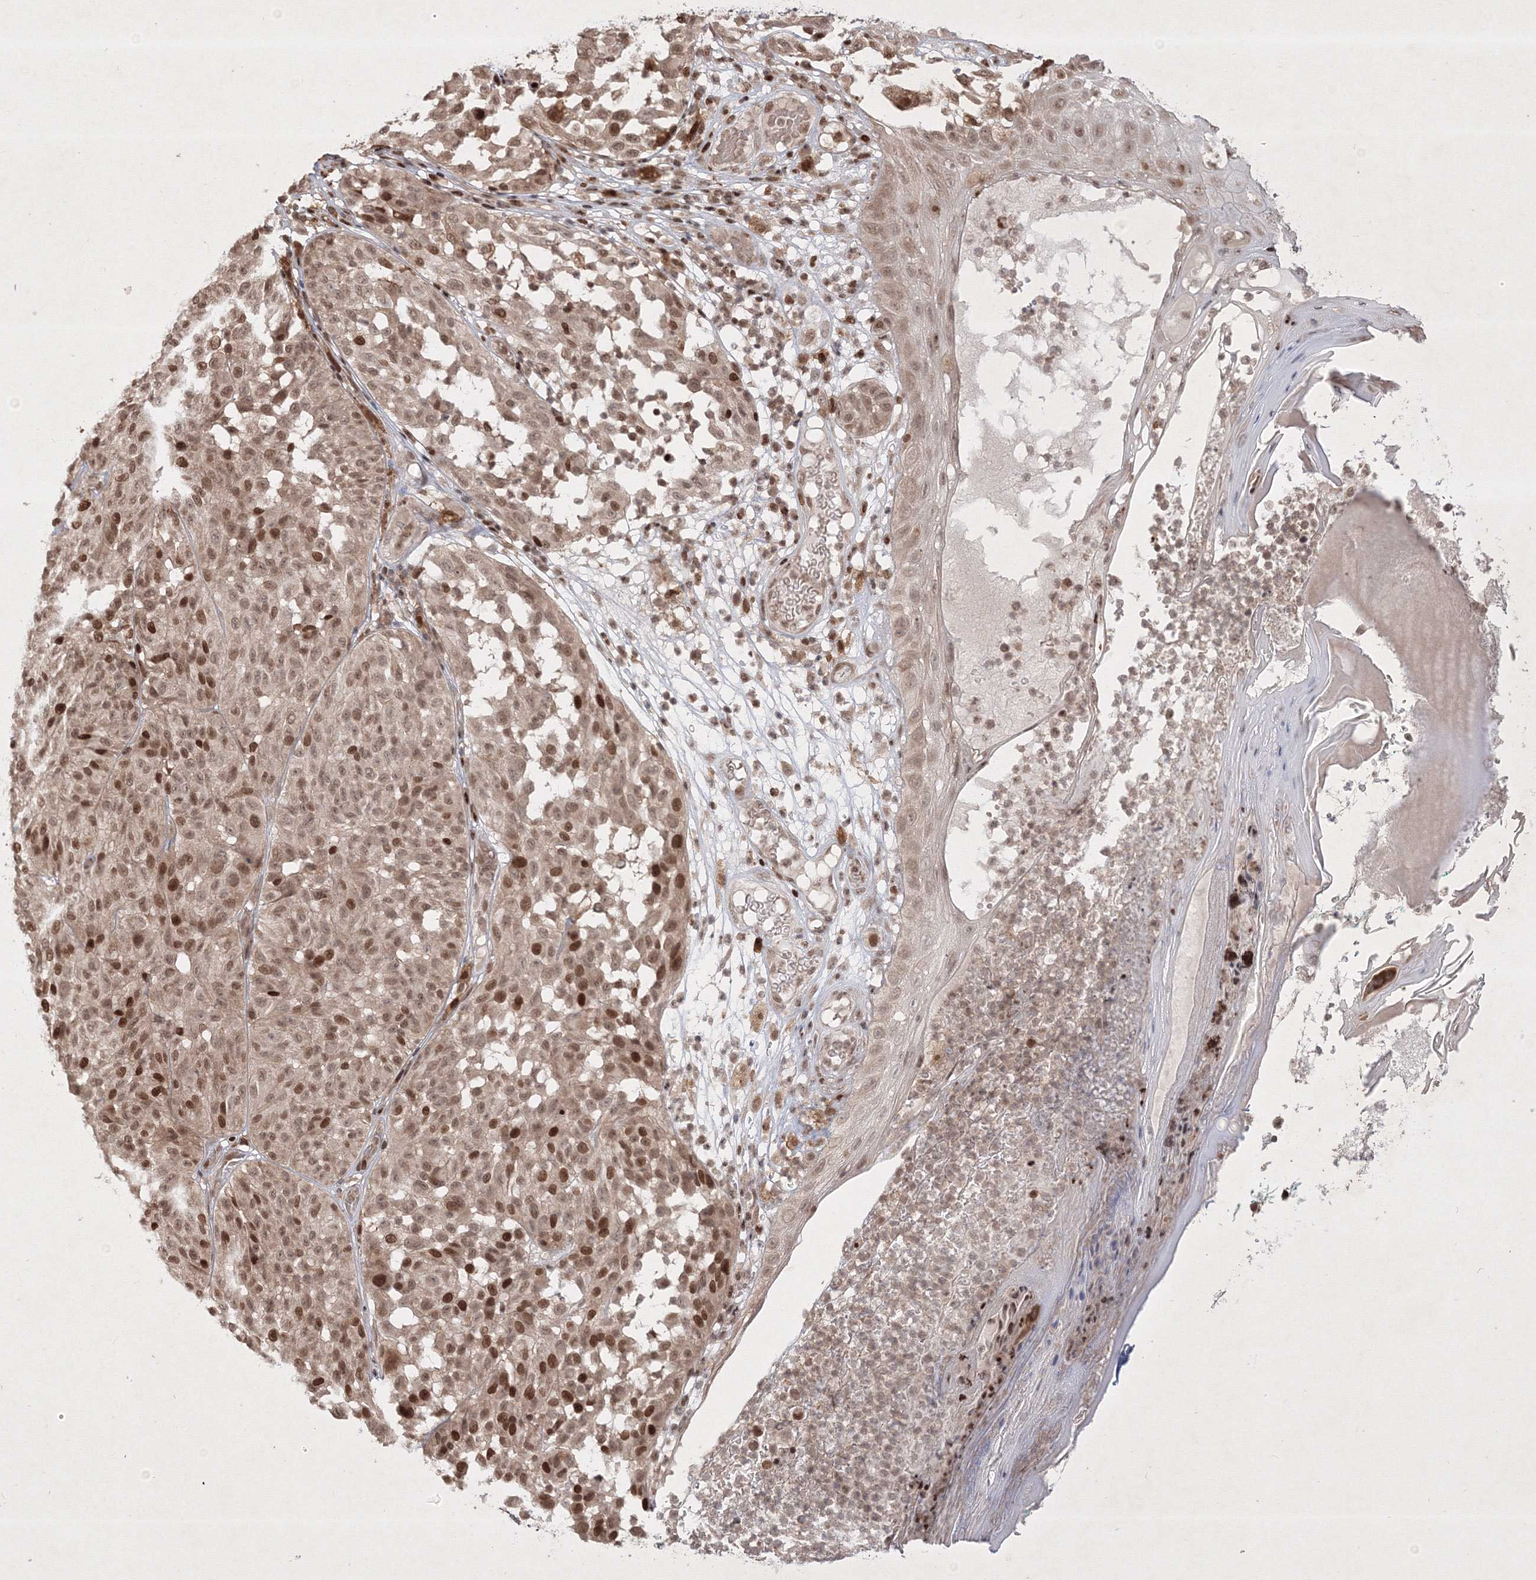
{"staining": {"intensity": "moderate", "quantity": ">75%", "location": "cytoplasmic/membranous"}, "tissue": "melanoma", "cell_type": "Tumor cells", "image_type": "cancer", "snomed": [{"axis": "morphology", "description": "Malignant melanoma, NOS"}, {"axis": "topography", "description": "Skin"}], "caption": "Immunohistochemical staining of melanoma demonstrates medium levels of moderate cytoplasmic/membranous positivity in approximately >75% of tumor cells. (IHC, brightfield microscopy, high magnification).", "gene": "TAB1", "patient": {"sex": "female", "age": 46}}